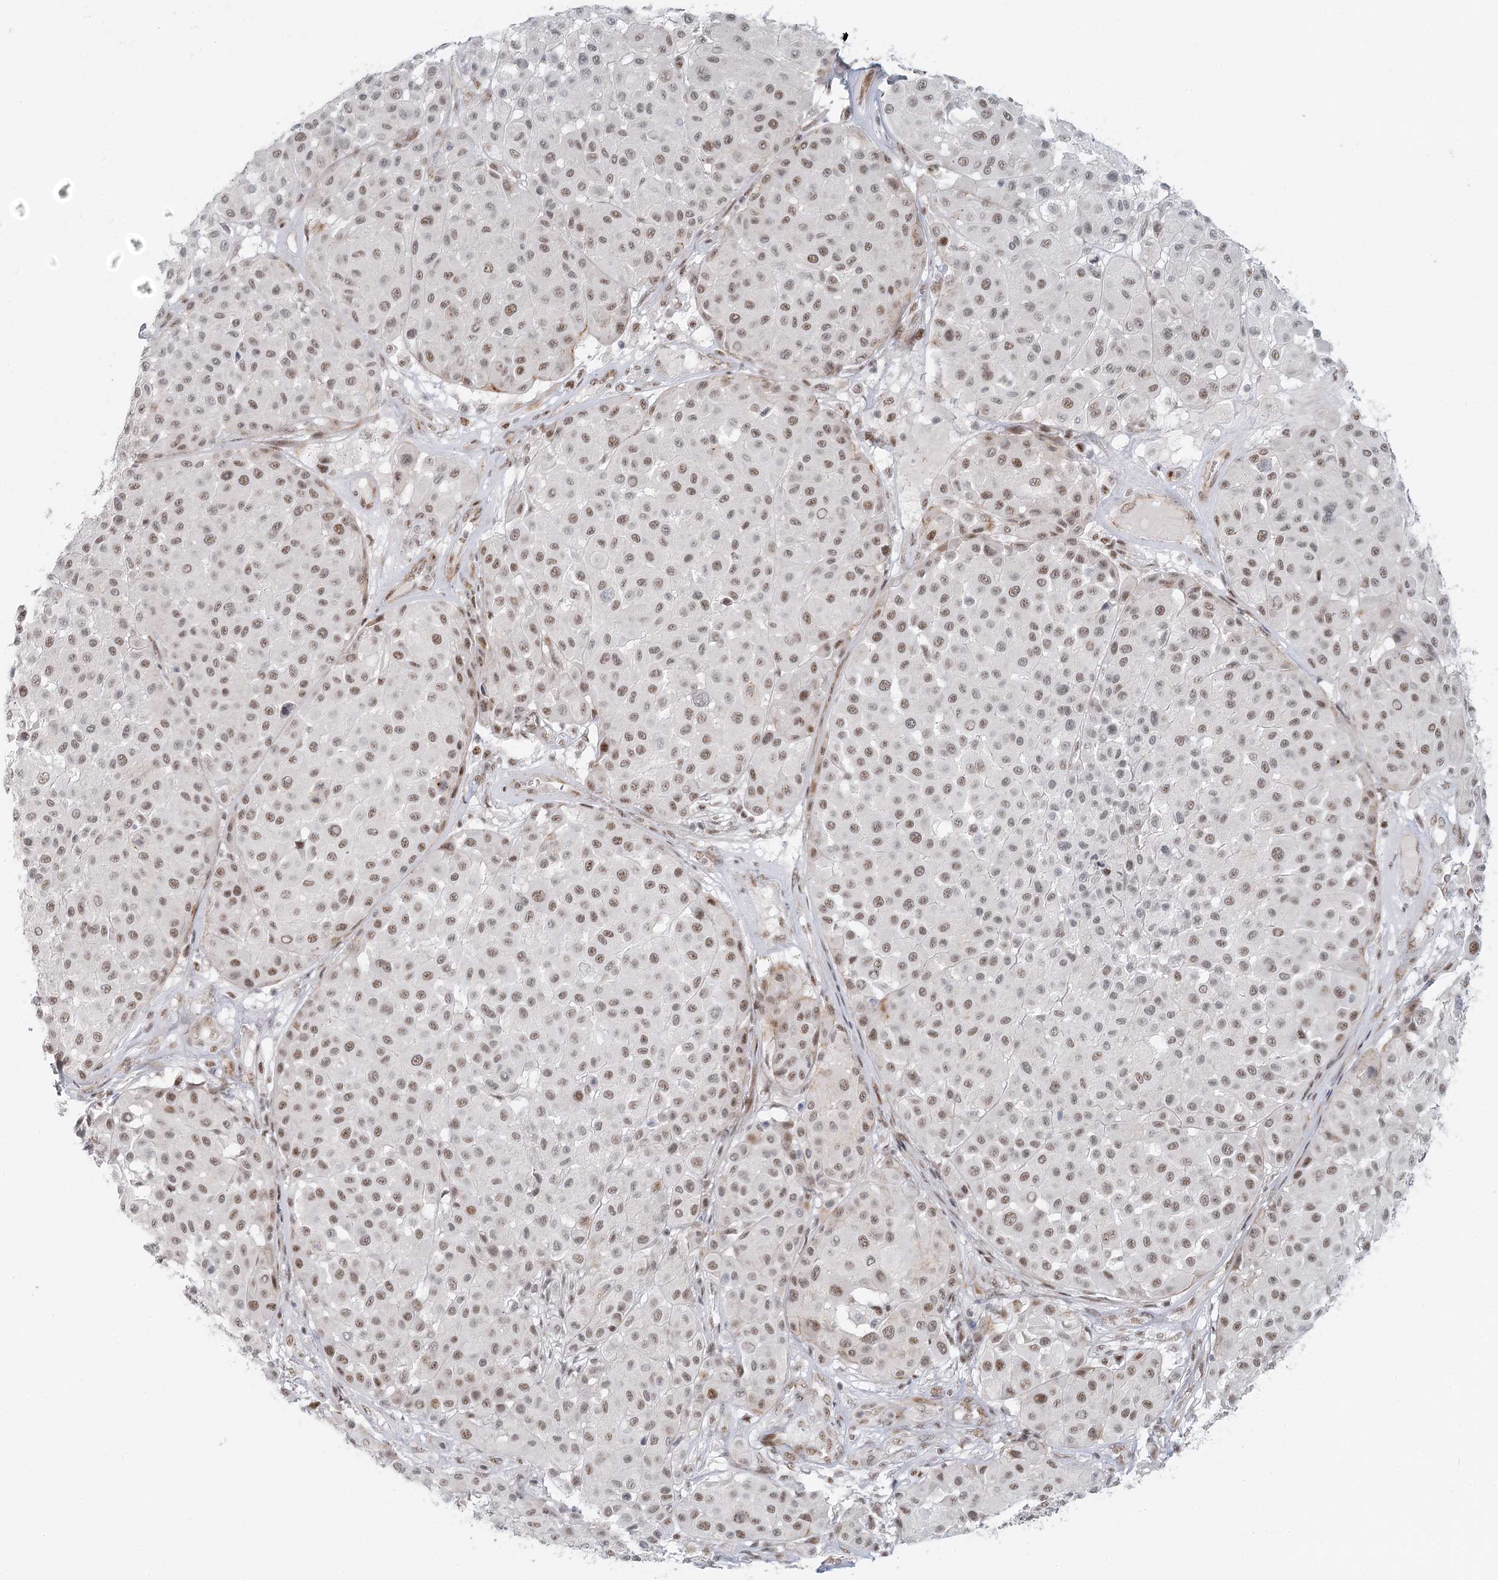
{"staining": {"intensity": "moderate", "quantity": "25%-75%", "location": "nuclear"}, "tissue": "melanoma", "cell_type": "Tumor cells", "image_type": "cancer", "snomed": [{"axis": "morphology", "description": "Malignant melanoma, Metastatic site"}, {"axis": "topography", "description": "Soft tissue"}], "caption": "Immunohistochemistry (IHC) of melanoma reveals medium levels of moderate nuclear positivity in about 25%-75% of tumor cells. (Stains: DAB in brown, nuclei in blue, Microscopy: brightfield microscopy at high magnification).", "gene": "U2SURP", "patient": {"sex": "male", "age": 41}}